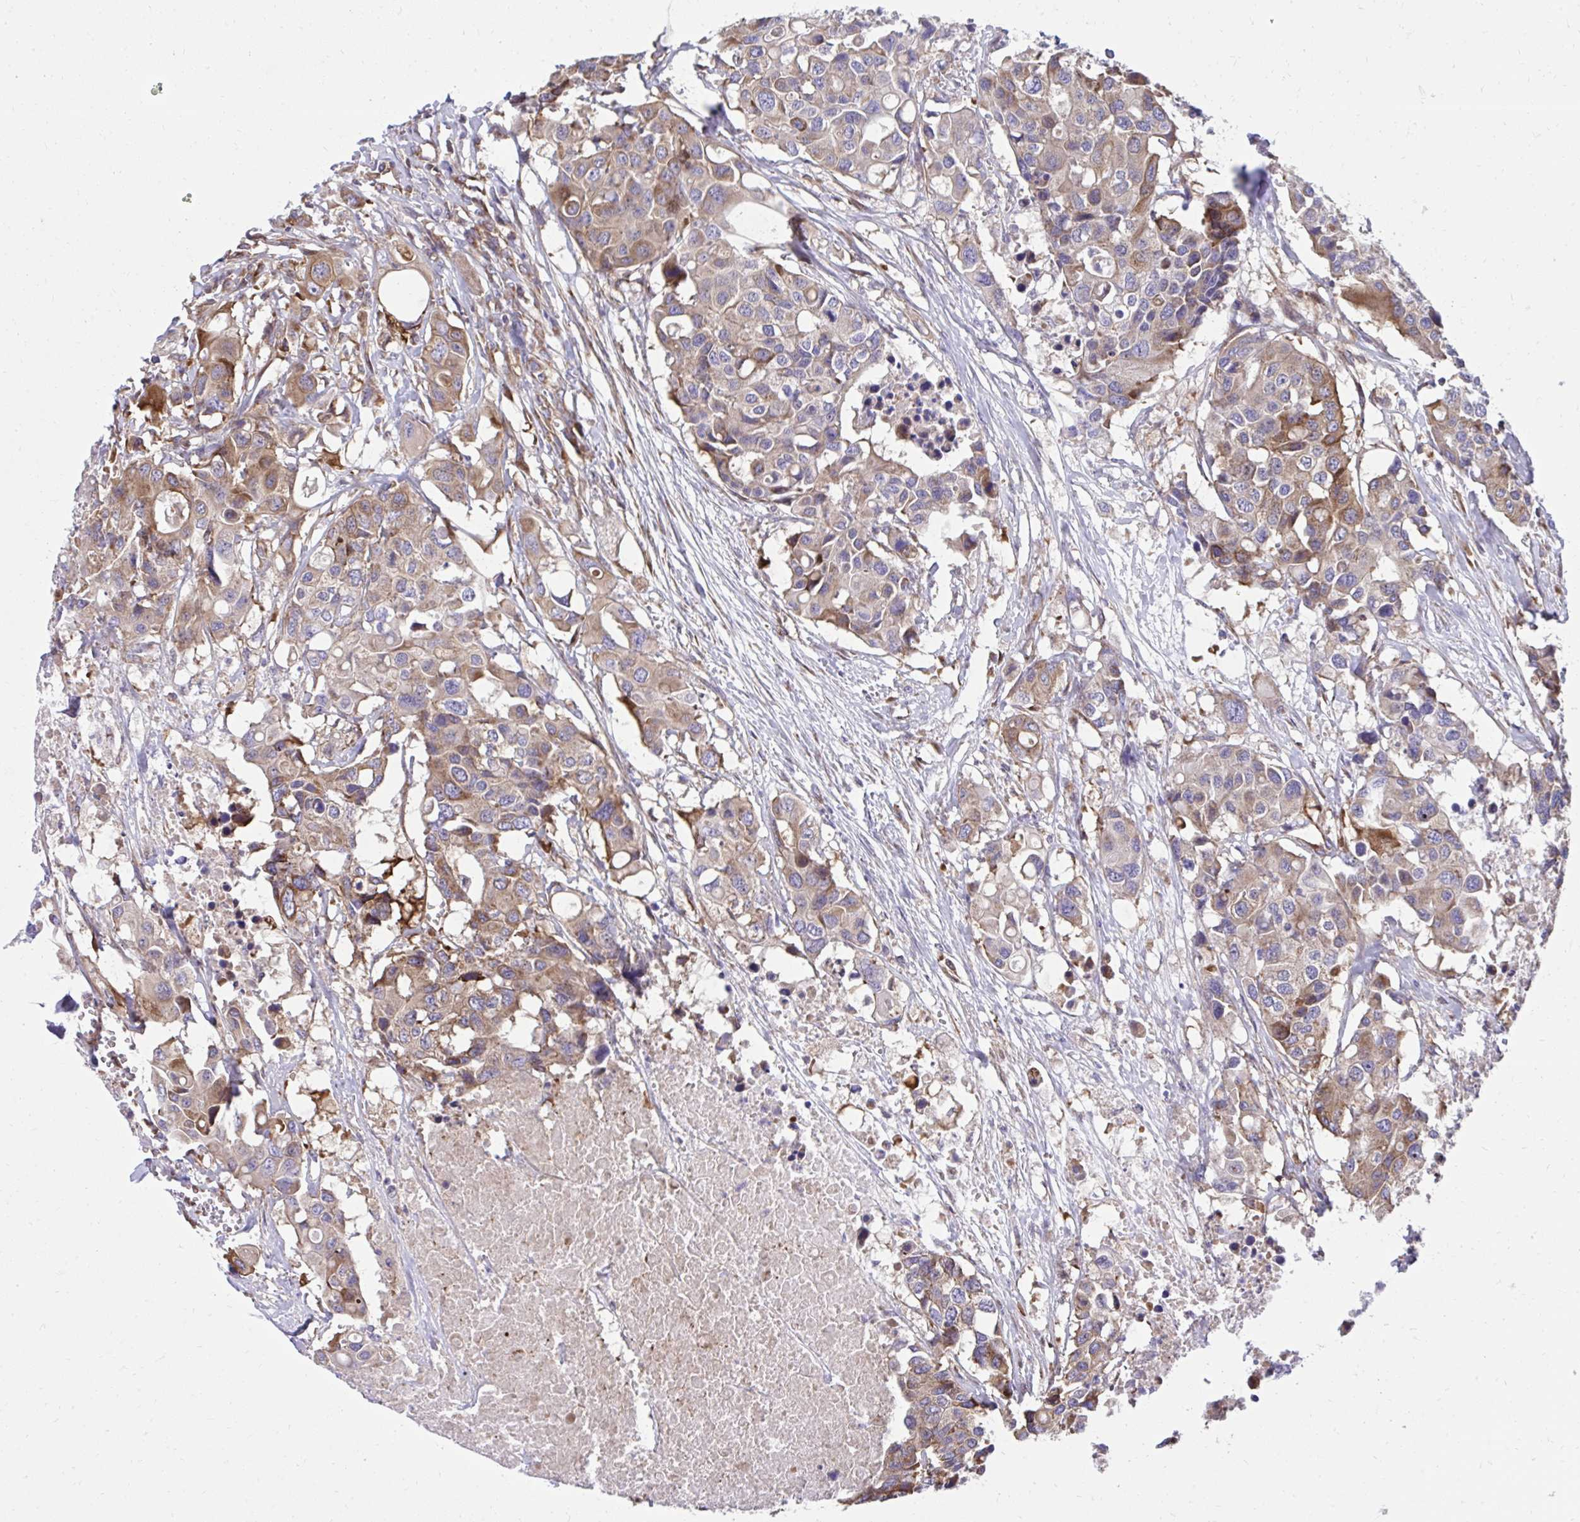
{"staining": {"intensity": "weak", "quantity": ">75%", "location": "cytoplasmic/membranous"}, "tissue": "colorectal cancer", "cell_type": "Tumor cells", "image_type": "cancer", "snomed": [{"axis": "morphology", "description": "Adenocarcinoma, NOS"}, {"axis": "topography", "description": "Colon"}], "caption": "High-power microscopy captured an immunohistochemistry (IHC) photomicrograph of colorectal adenocarcinoma, revealing weak cytoplasmic/membranous positivity in approximately >75% of tumor cells. Immunohistochemistry (ihc) stains the protein in brown and the nuclei are stained blue.", "gene": "NMNAT3", "patient": {"sex": "male", "age": 77}}